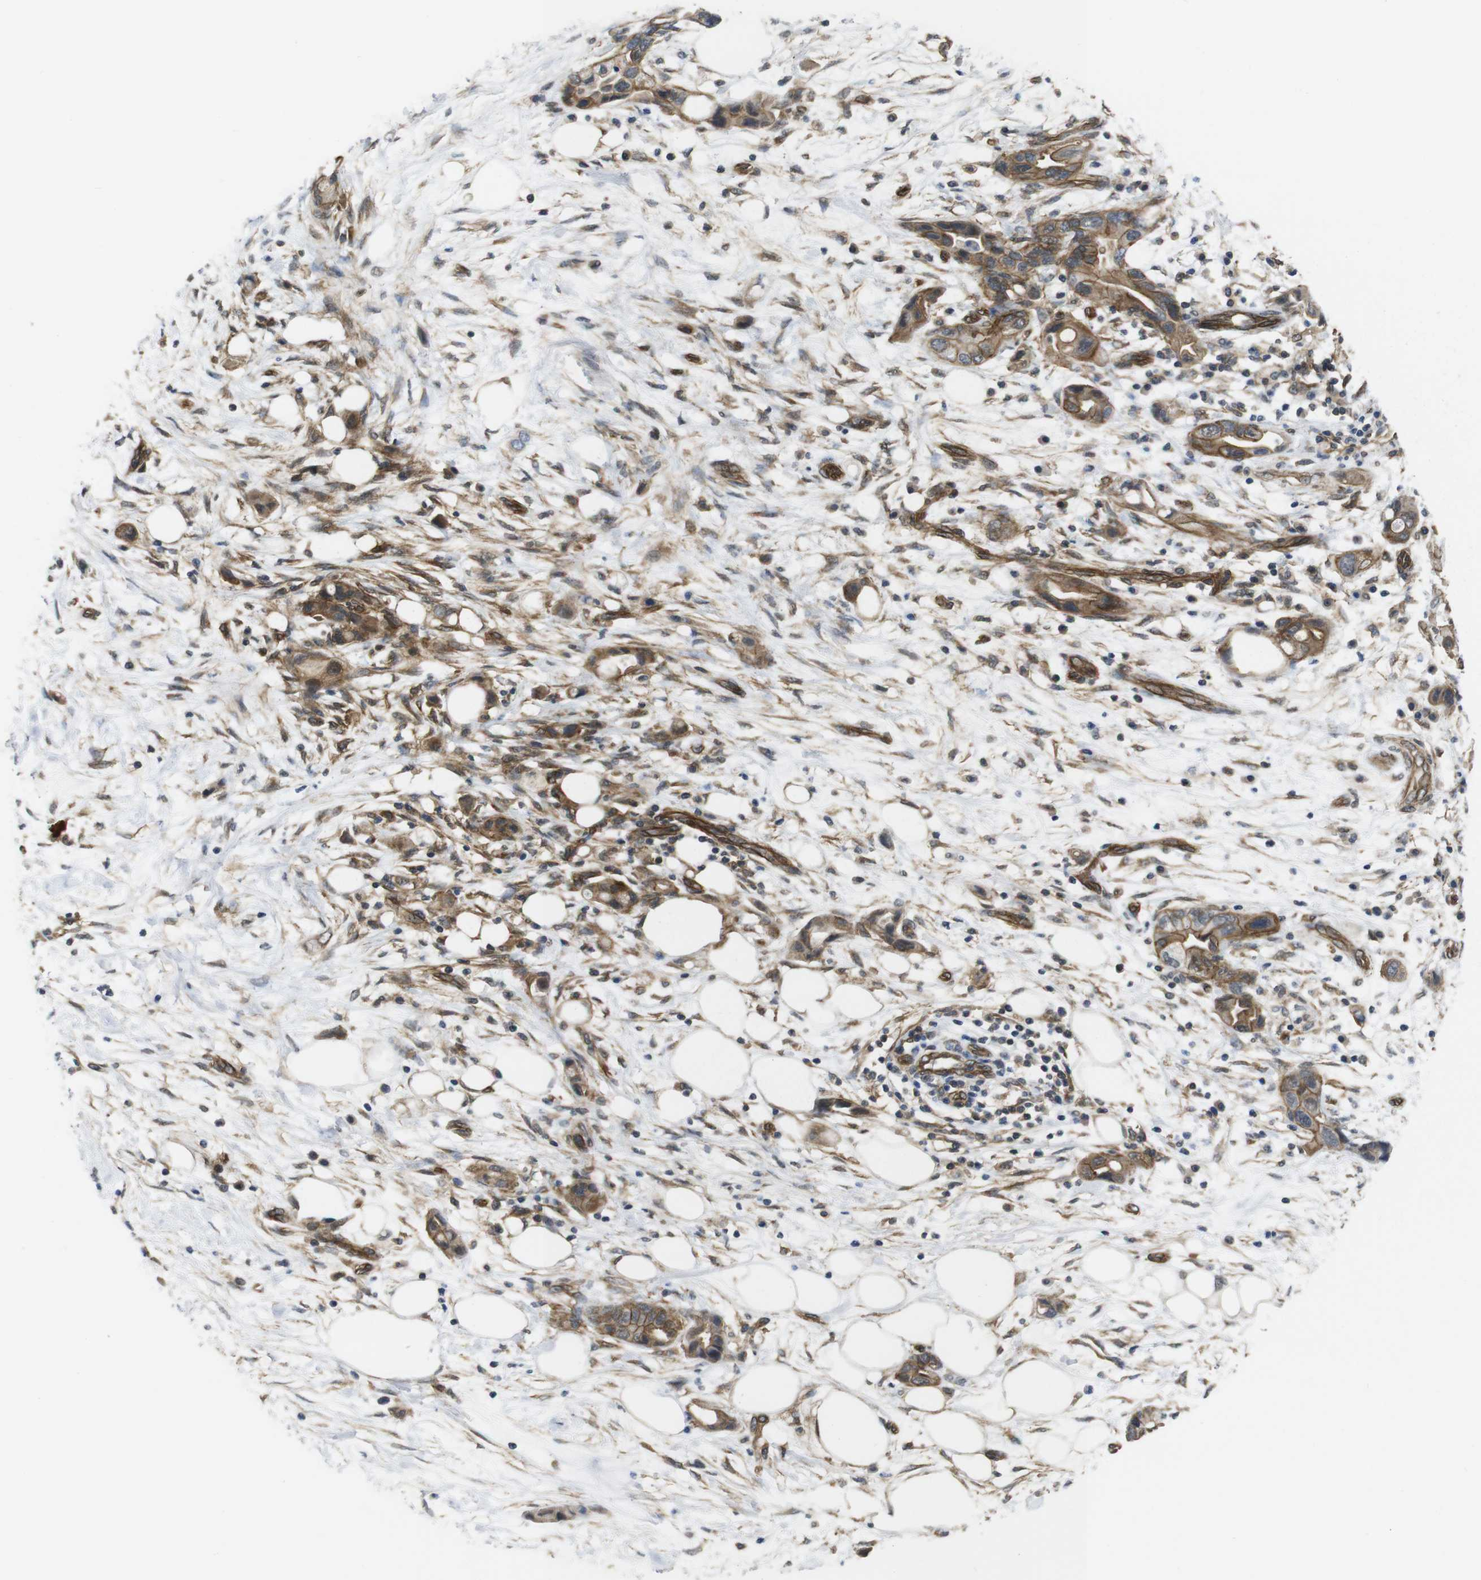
{"staining": {"intensity": "moderate", "quantity": ">75%", "location": "cytoplasmic/membranous"}, "tissue": "pancreatic cancer", "cell_type": "Tumor cells", "image_type": "cancer", "snomed": [{"axis": "morphology", "description": "Adenocarcinoma, NOS"}, {"axis": "topography", "description": "Pancreas"}], "caption": "Moderate cytoplasmic/membranous protein staining is identified in about >75% of tumor cells in pancreatic adenocarcinoma.", "gene": "ZDHHC5", "patient": {"sex": "female", "age": 57}}